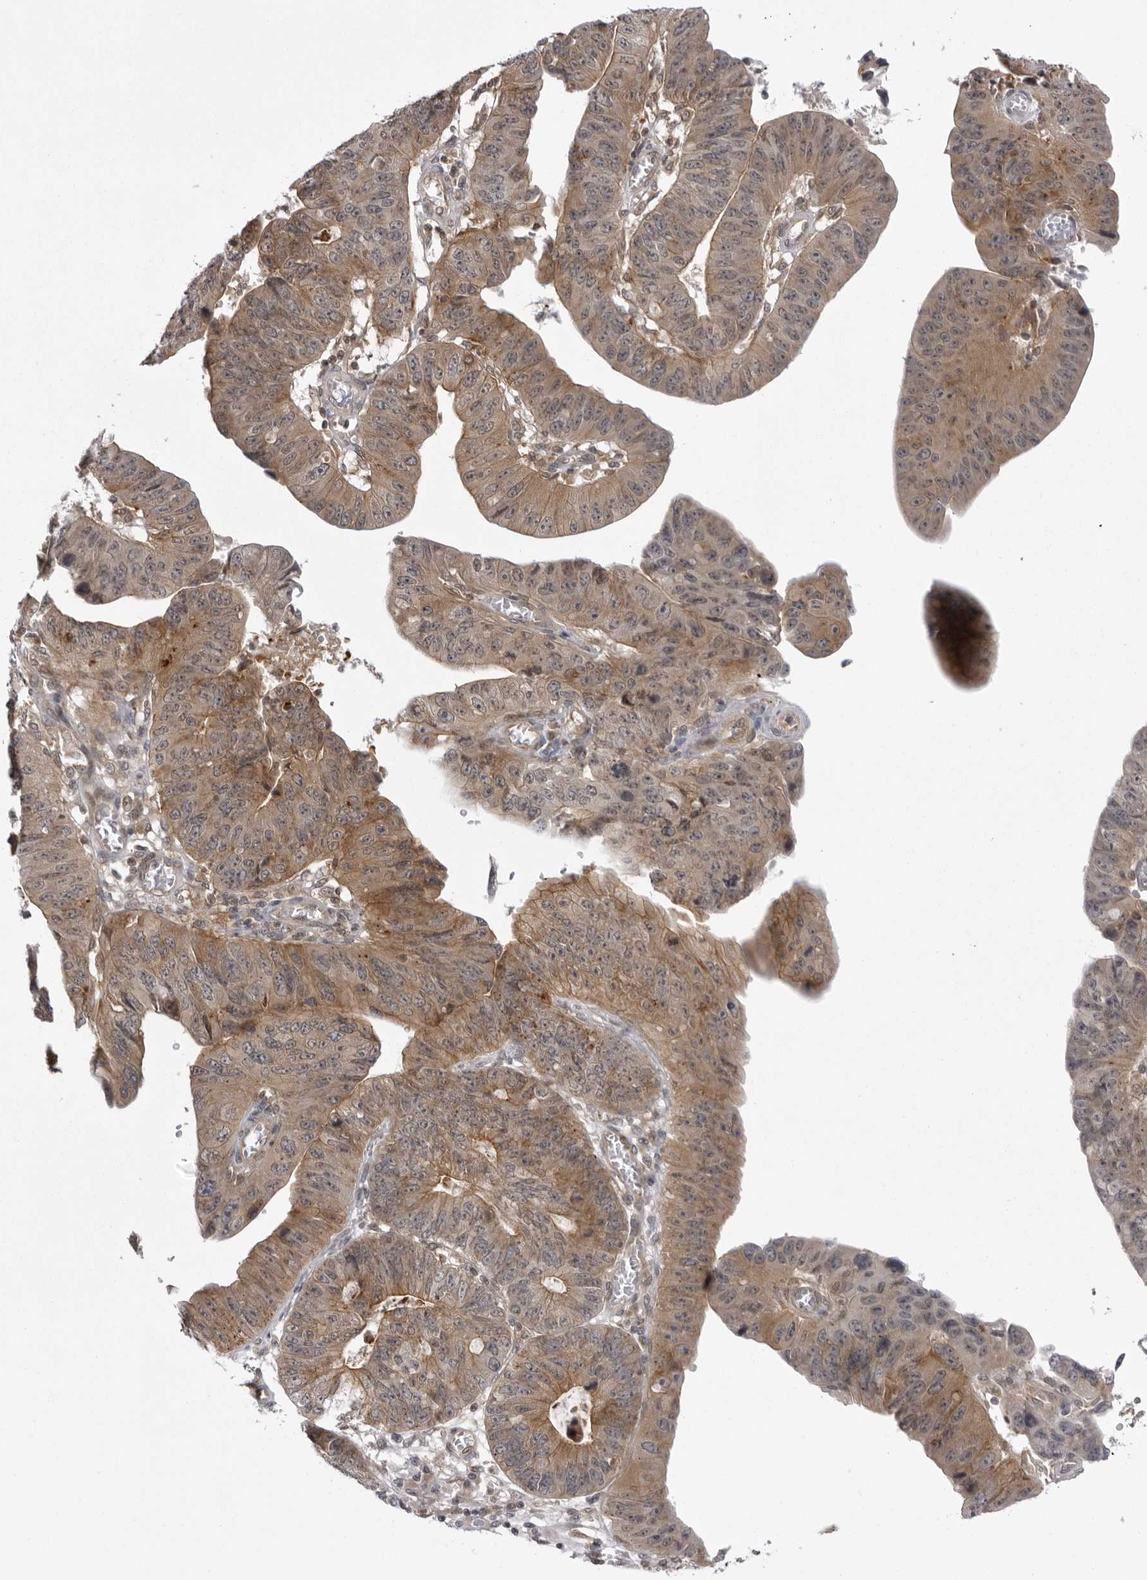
{"staining": {"intensity": "moderate", "quantity": ">75%", "location": "cytoplasmic/membranous"}, "tissue": "stomach cancer", "cell_type": "Tumor cells", "image_type": "cancer", "snomed": [{"axis": "morphology", "description": "Adenocarcinoma, NOS"}, {"axis": "topography", "description": "Stomach"}], "caption": "A medium amount of moderate cytoplasmic/membranous staining is identified in about >75% of tumor cells in stomach cancer (adenocarcinoma) tissue.", "gene": "USP43", "patient": {"sex": "male", "age": 59}}